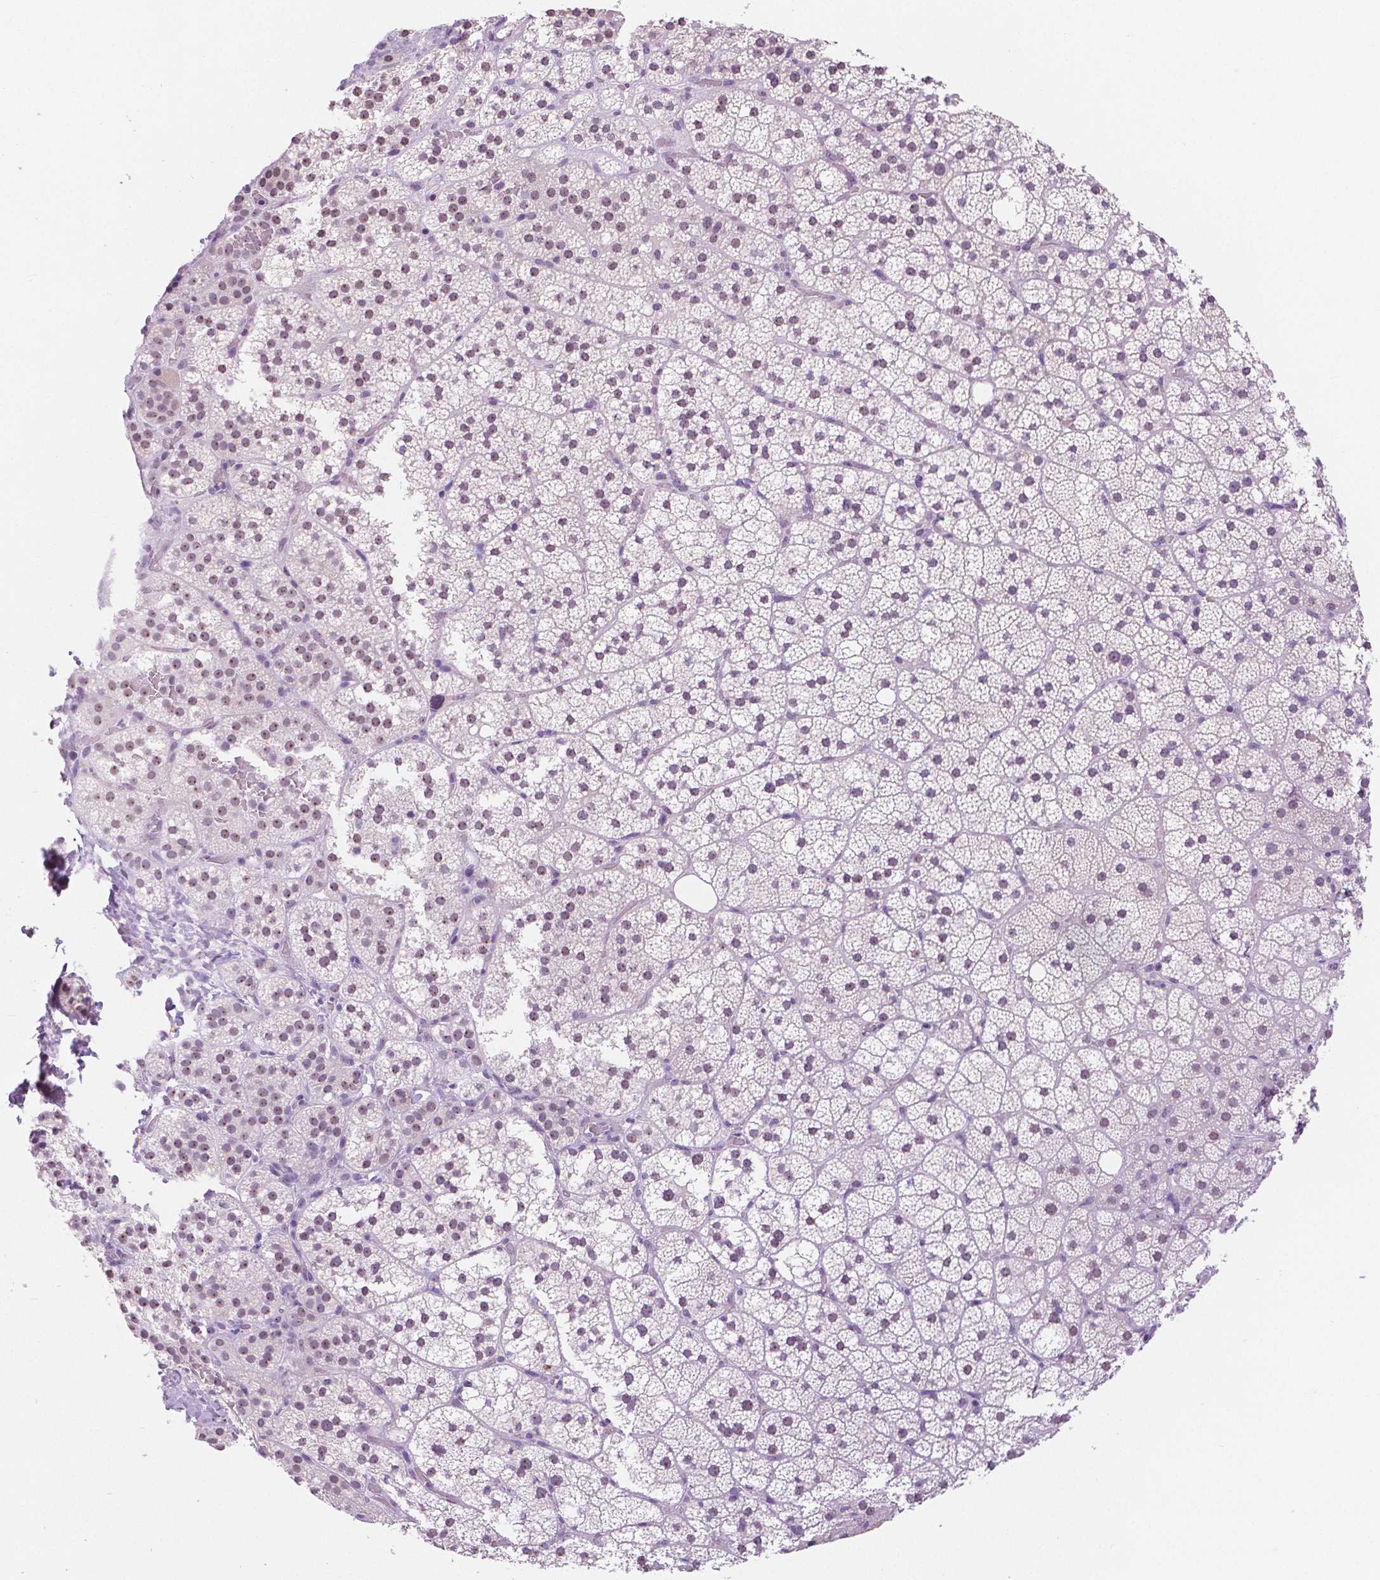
{"staining": {"intensity": "weak", "quantity": "25%-75%", "location": "nuclear"}, "tissue": "adrenal gland", "cell_type": "Glandular cells", "image_type": "normal", "snomed": [{"axis": "morphology", "description": "Normal tissue, NOS"}, {"axis": "topography", "description": "Adrenal gland"}], "caption": "The immunohistochemical stain highlights weak nuclear staining in glandular cells of normal adrenal gland.", "gene": "NHP2", "patient": {"sex": "male", "age": 53}}